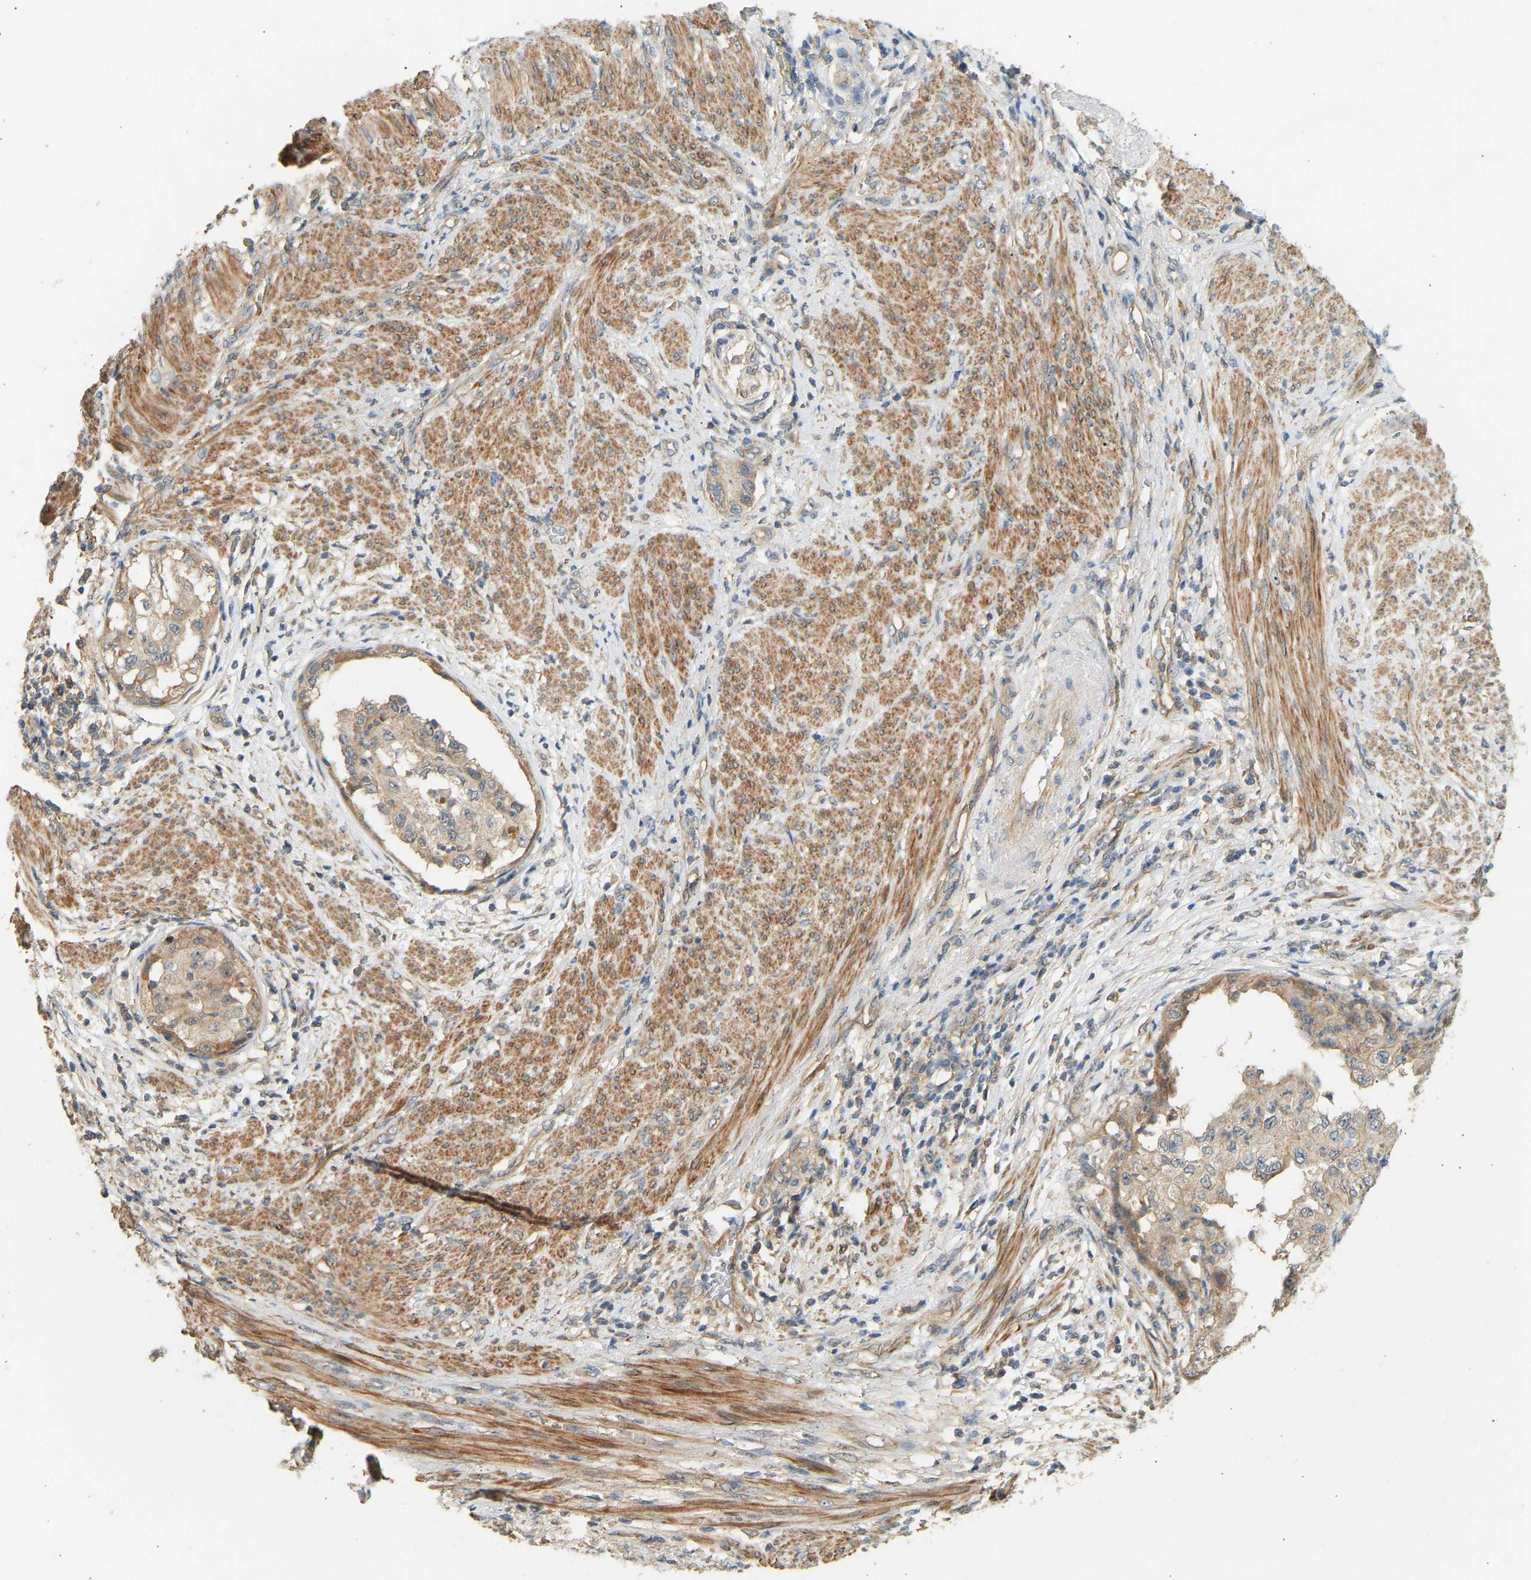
{"staining": {"intensity": "weak", "quantity": ">75%", "location": "cytoplasmic/membranous"}, "tissue": "endometrial cancer", "cell_type": "Tumor cells", "image_type": "cancer", "snomed": [{"axis": "morphology", "description": "Adenocarcinoma, NOS"}, {"axis": "topography", "description": "Endometrium"}], "caption": "Immunohistochemistry (IHC) micrograph of endometrial cancer stained for a protein (brown), which reveals low levels of weak cytoplasmic/membranous expression in approximately >75% of tumor cells.", "gene": "RGL1", "patient": {"sex": "female", "age": 85}}